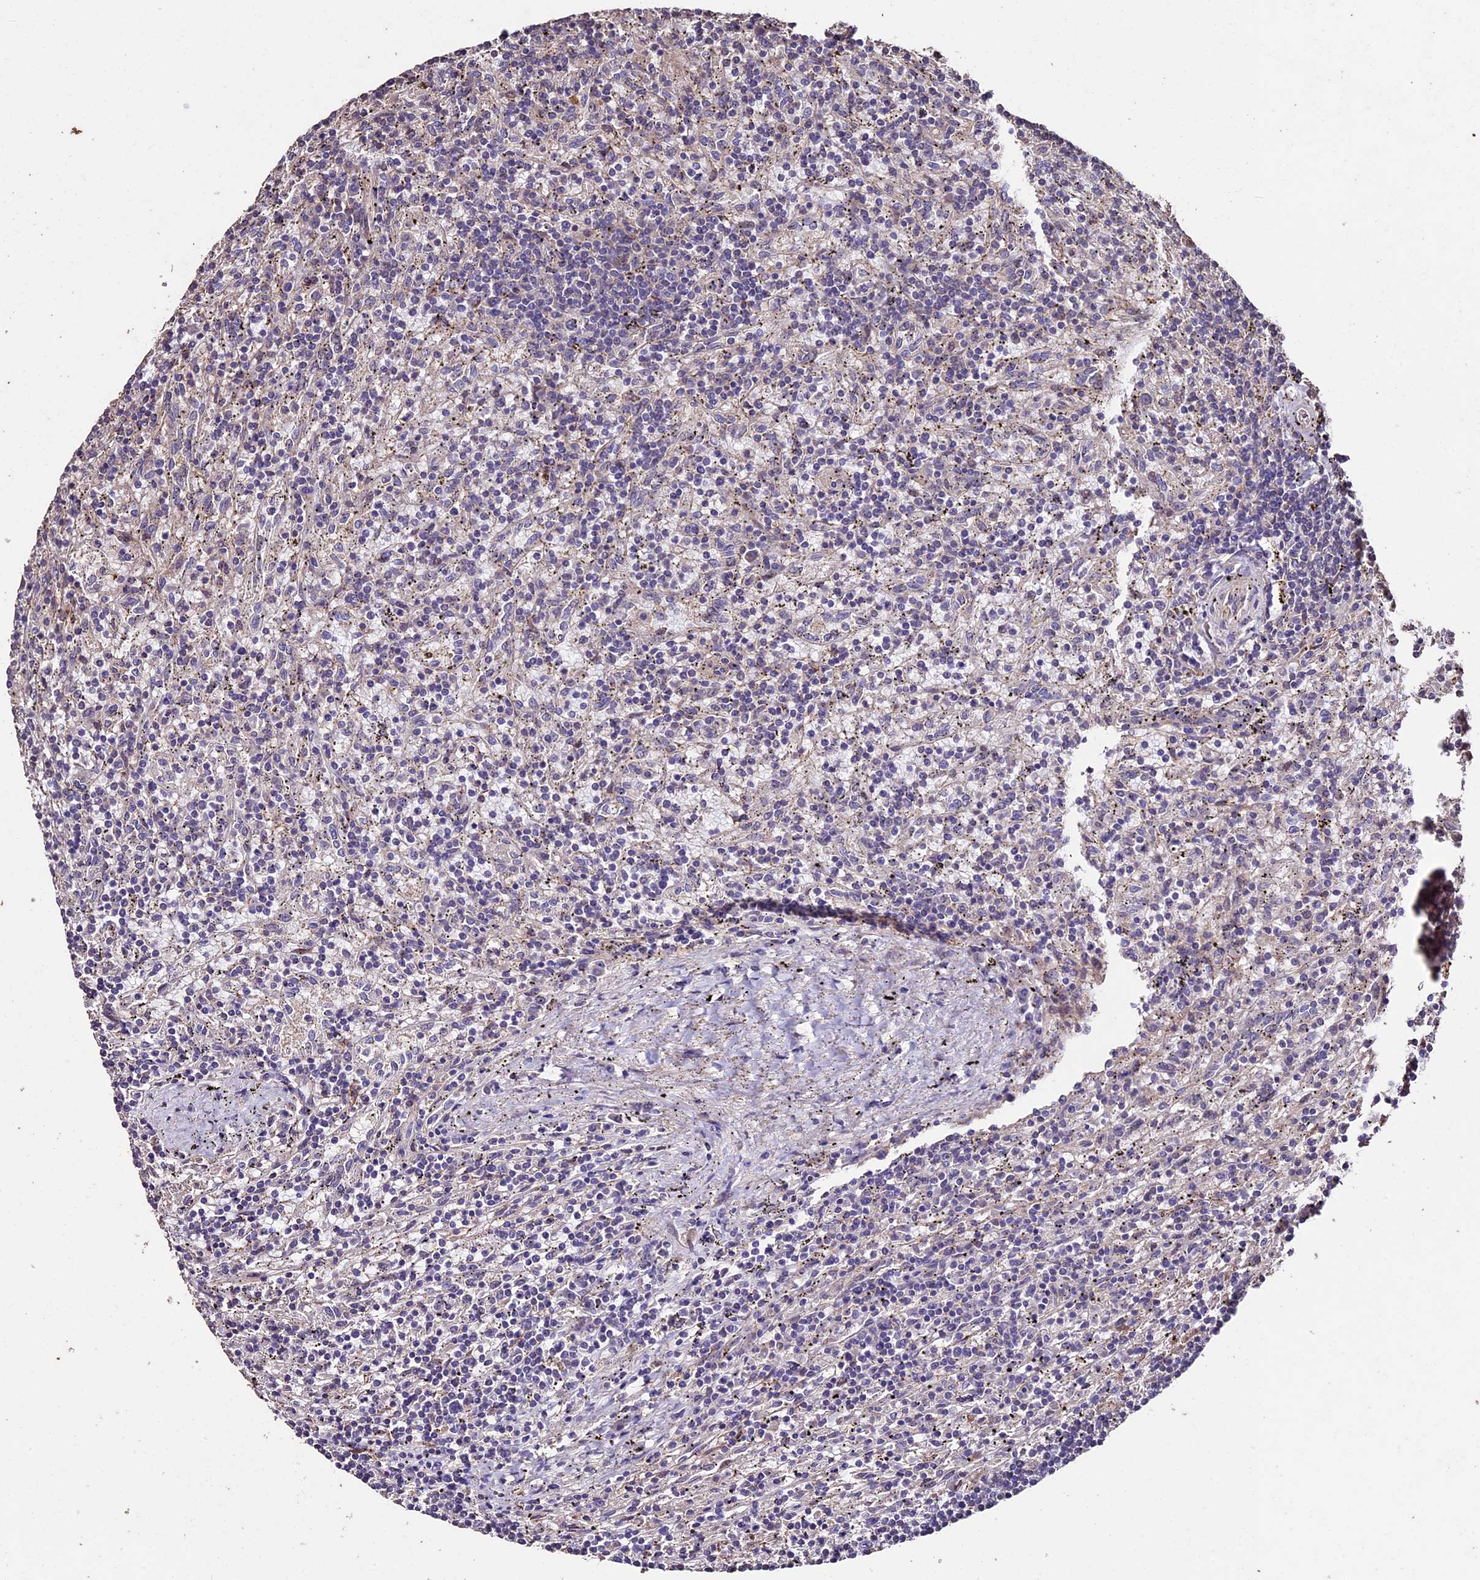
{"staining": {"intensity": "negative", "quantity": "none", "location": "none"}, "tissue": "lymphoma", "cell_type": "Tumor cells", "image_type": "cancer", "snomed": [{"axis": "morphology", "description": "Malignant lymphoma, non-Hodgkin's type, Low grade"}, {"axis": "topography", "description": "Spleen"}], "caption": "The IHC image has no significant expression in tumor cells of low-grade malignant lymphoma, non-Hodgkin's type tissue.", "gene": "USB1", "patient": {"sex": "male", "age": 76}}